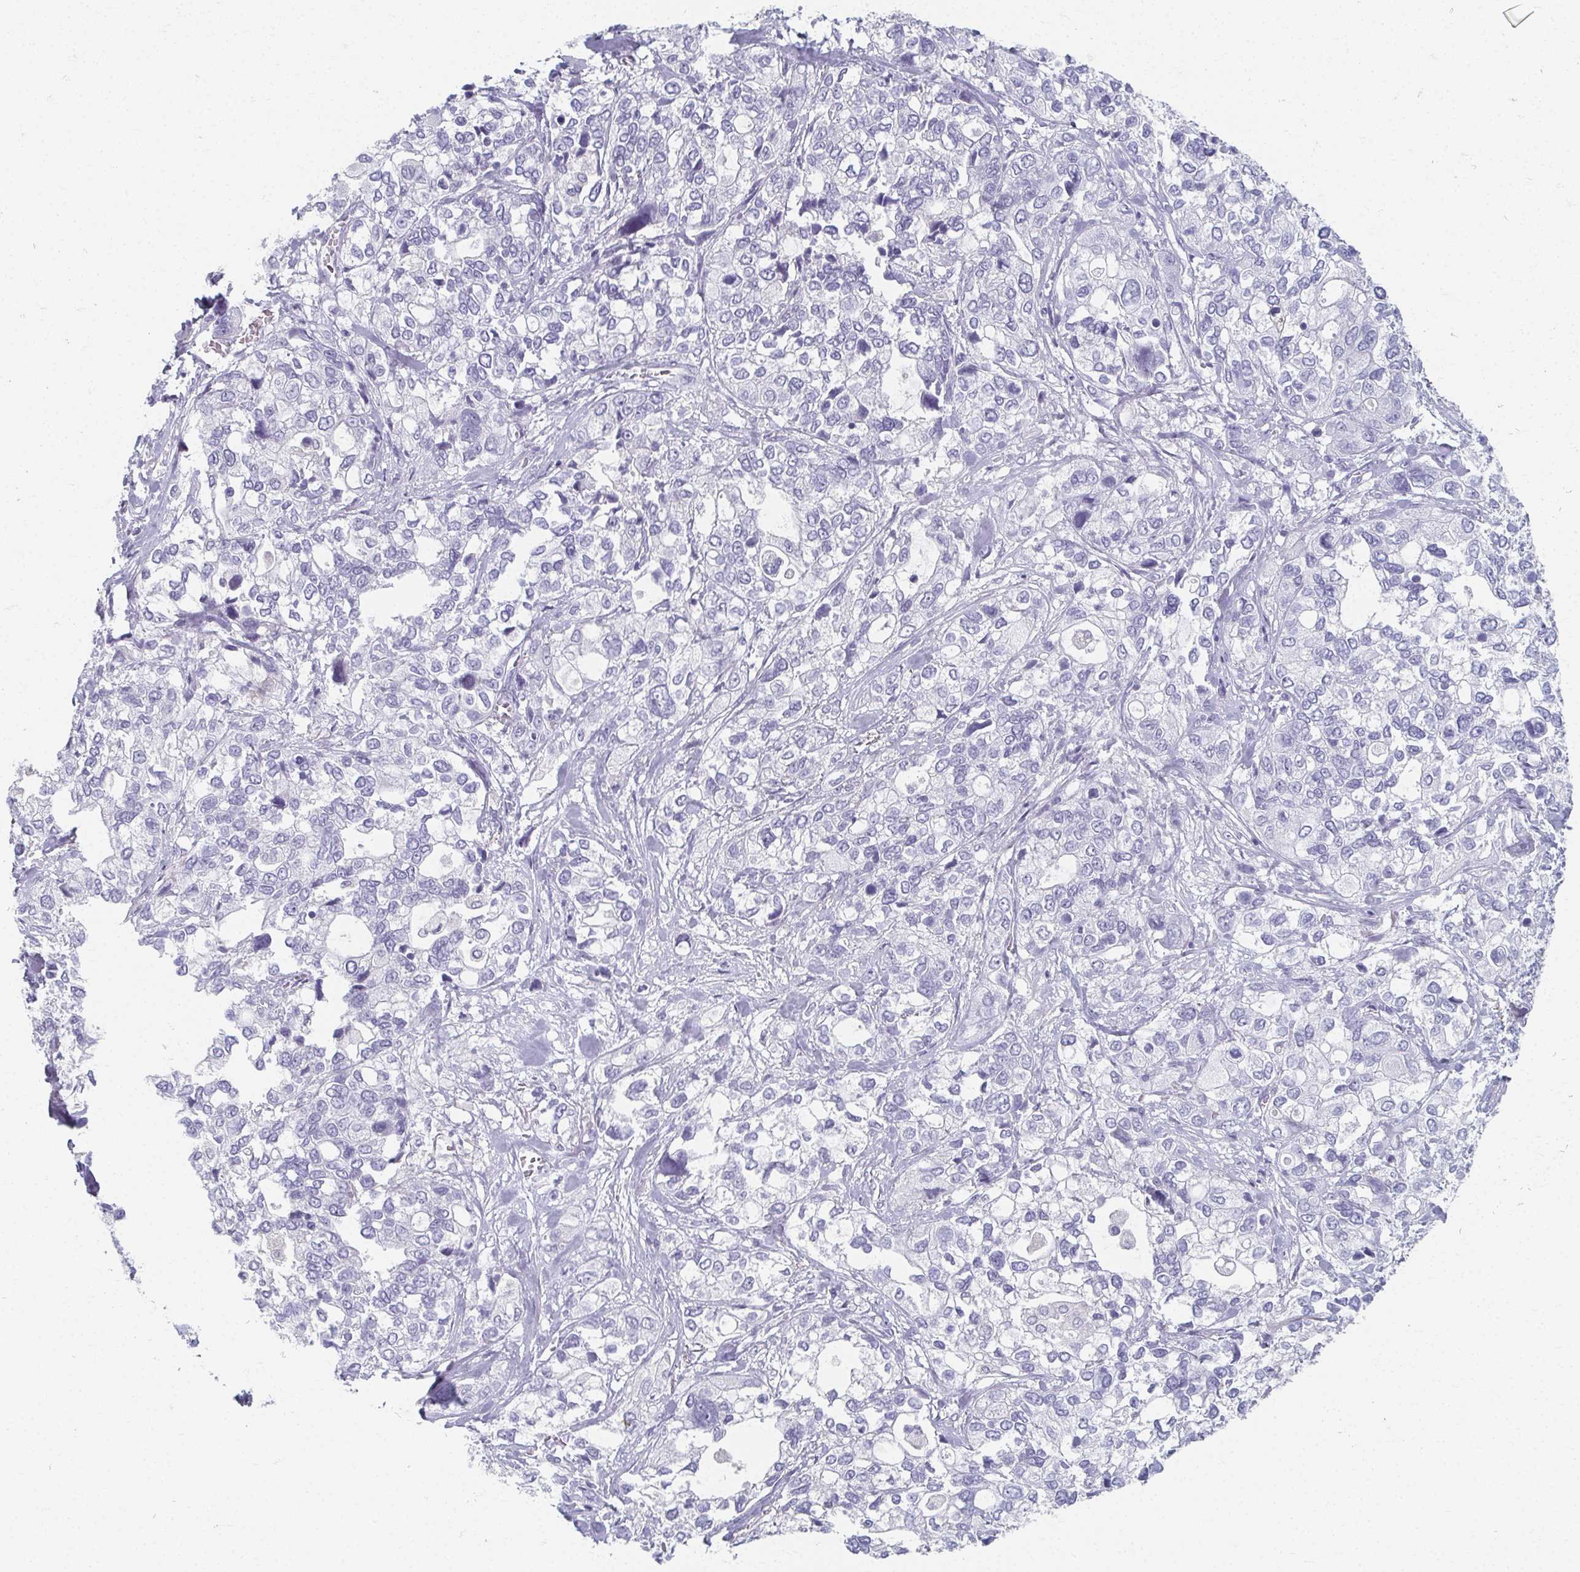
{"staining": {"intensity": "negative", "quantity": "none", "location": "none"}, "tissue": "stomach cancer", "cell_type": "Tumor cells", "image_type": "cancer", "snomed": [{"axis": "morphology", "description": "Adenocarcinoma, NOS"}, {"axis": "topography", "description": "Stomach, upper"}], "caption": "An immunohistochemistry (IHC) photomicrograph of stomach adenocarcinoma is shown. There is no staining in tumor cells of stomach adenocarcinoma. The staining was performed using DAB to visualize the protein expression in brown, while the nuclei were stained in blue with hematoxylin (Magnification: 20x).", "gene": "CAMKV", "patient": {"sex": "female", "age": 81}}